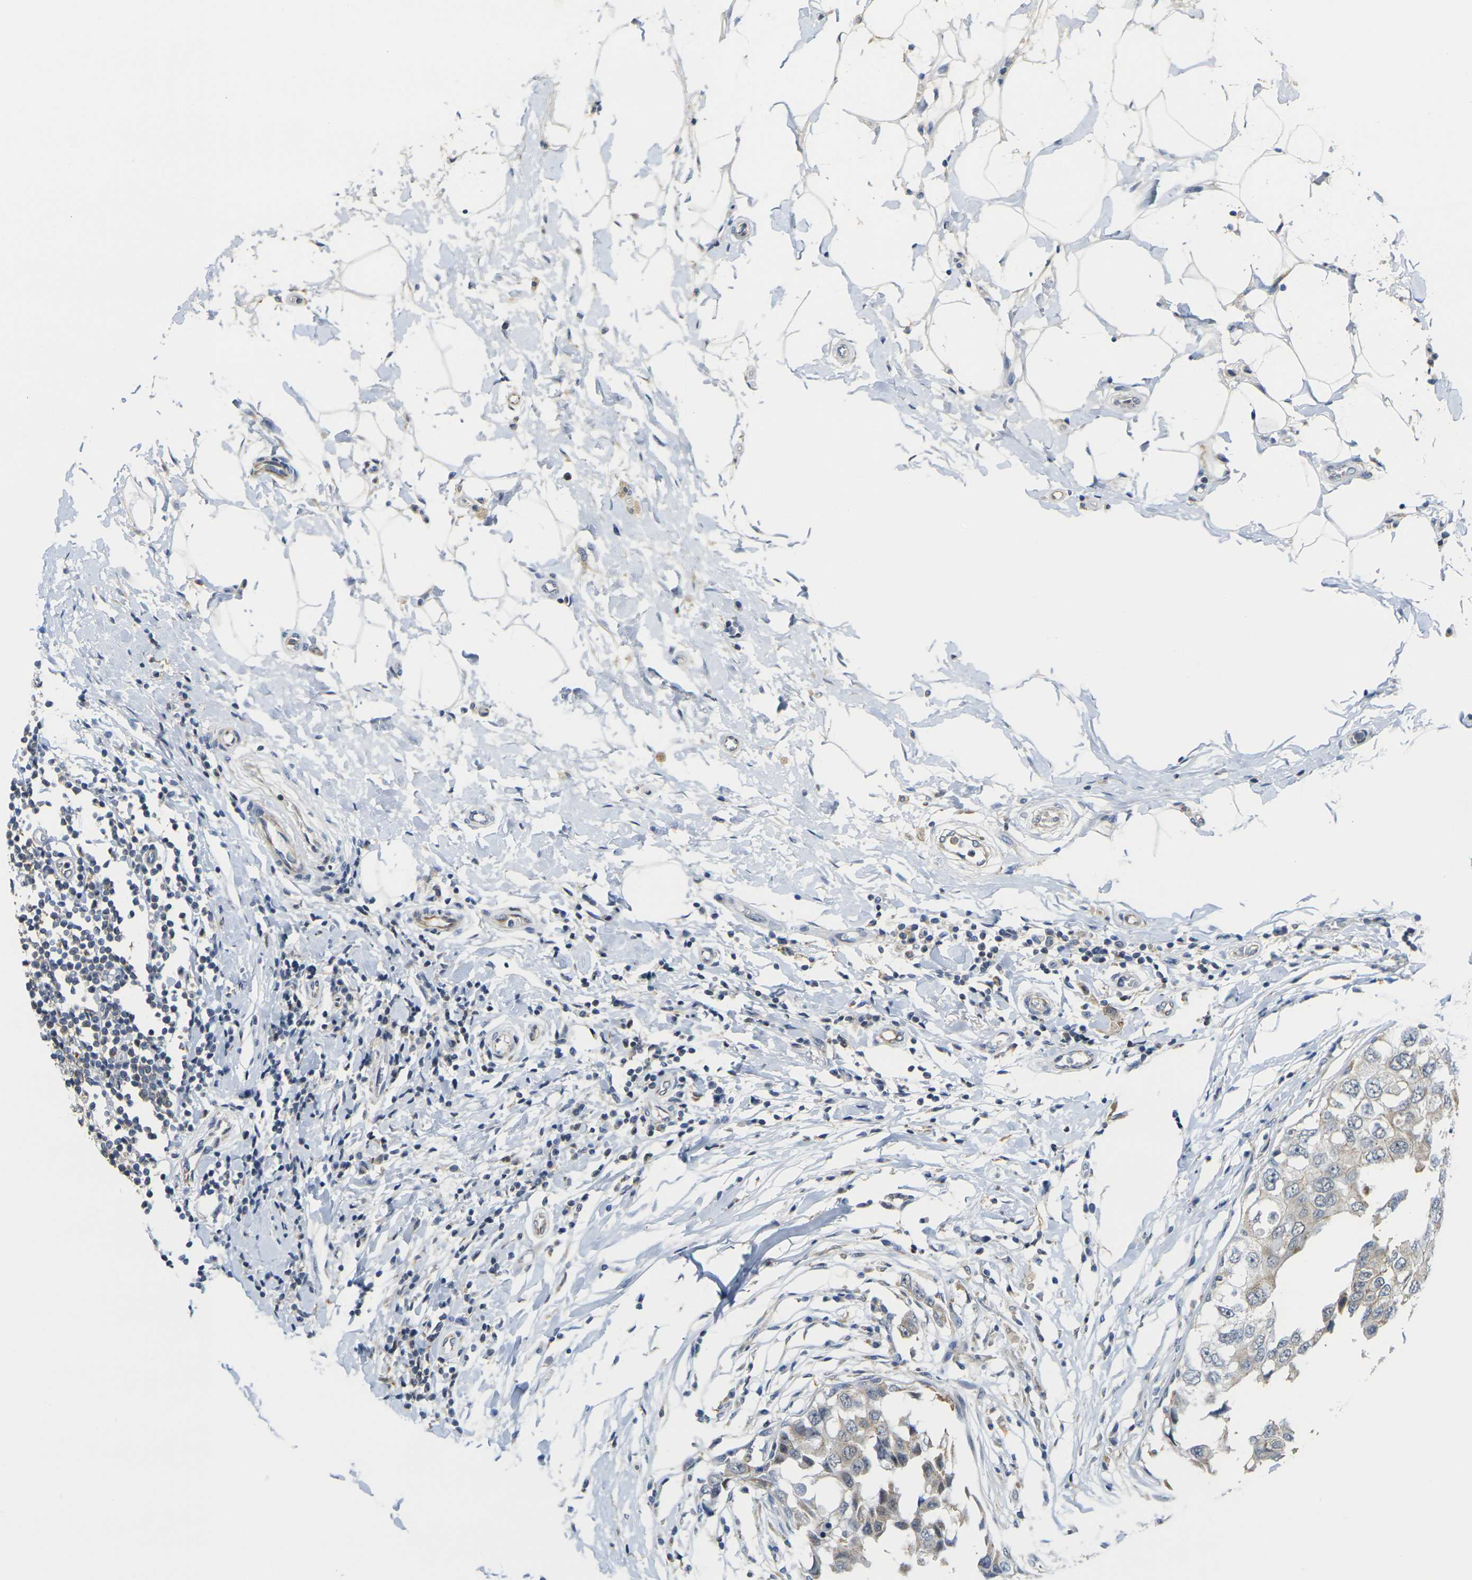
{"staining": {"intensity": "weak", "quantity": "25%-75%", "location": "cytoplasmic/membranous"}, "tissue": "breast cancer", "cell_type": "Tumor cells", "image_type": "cancer", "snomed": [{"axis": "morphology", "description": "Duct carcinoma"}, {"axis": "topography", "description": "Breast"}], "caption": "Weak cytoplasmic/membranous protein expression is identified in approximately 25%-75% of tumor cells in breast invasive ductal carcinoma. The staining is performed using DAB brown chromogen to label protein expression. The nuclei are counter-stained blue using hematoxylin.", "gene": "OTOF", "patient": {"sex": "female", "age": 27}}